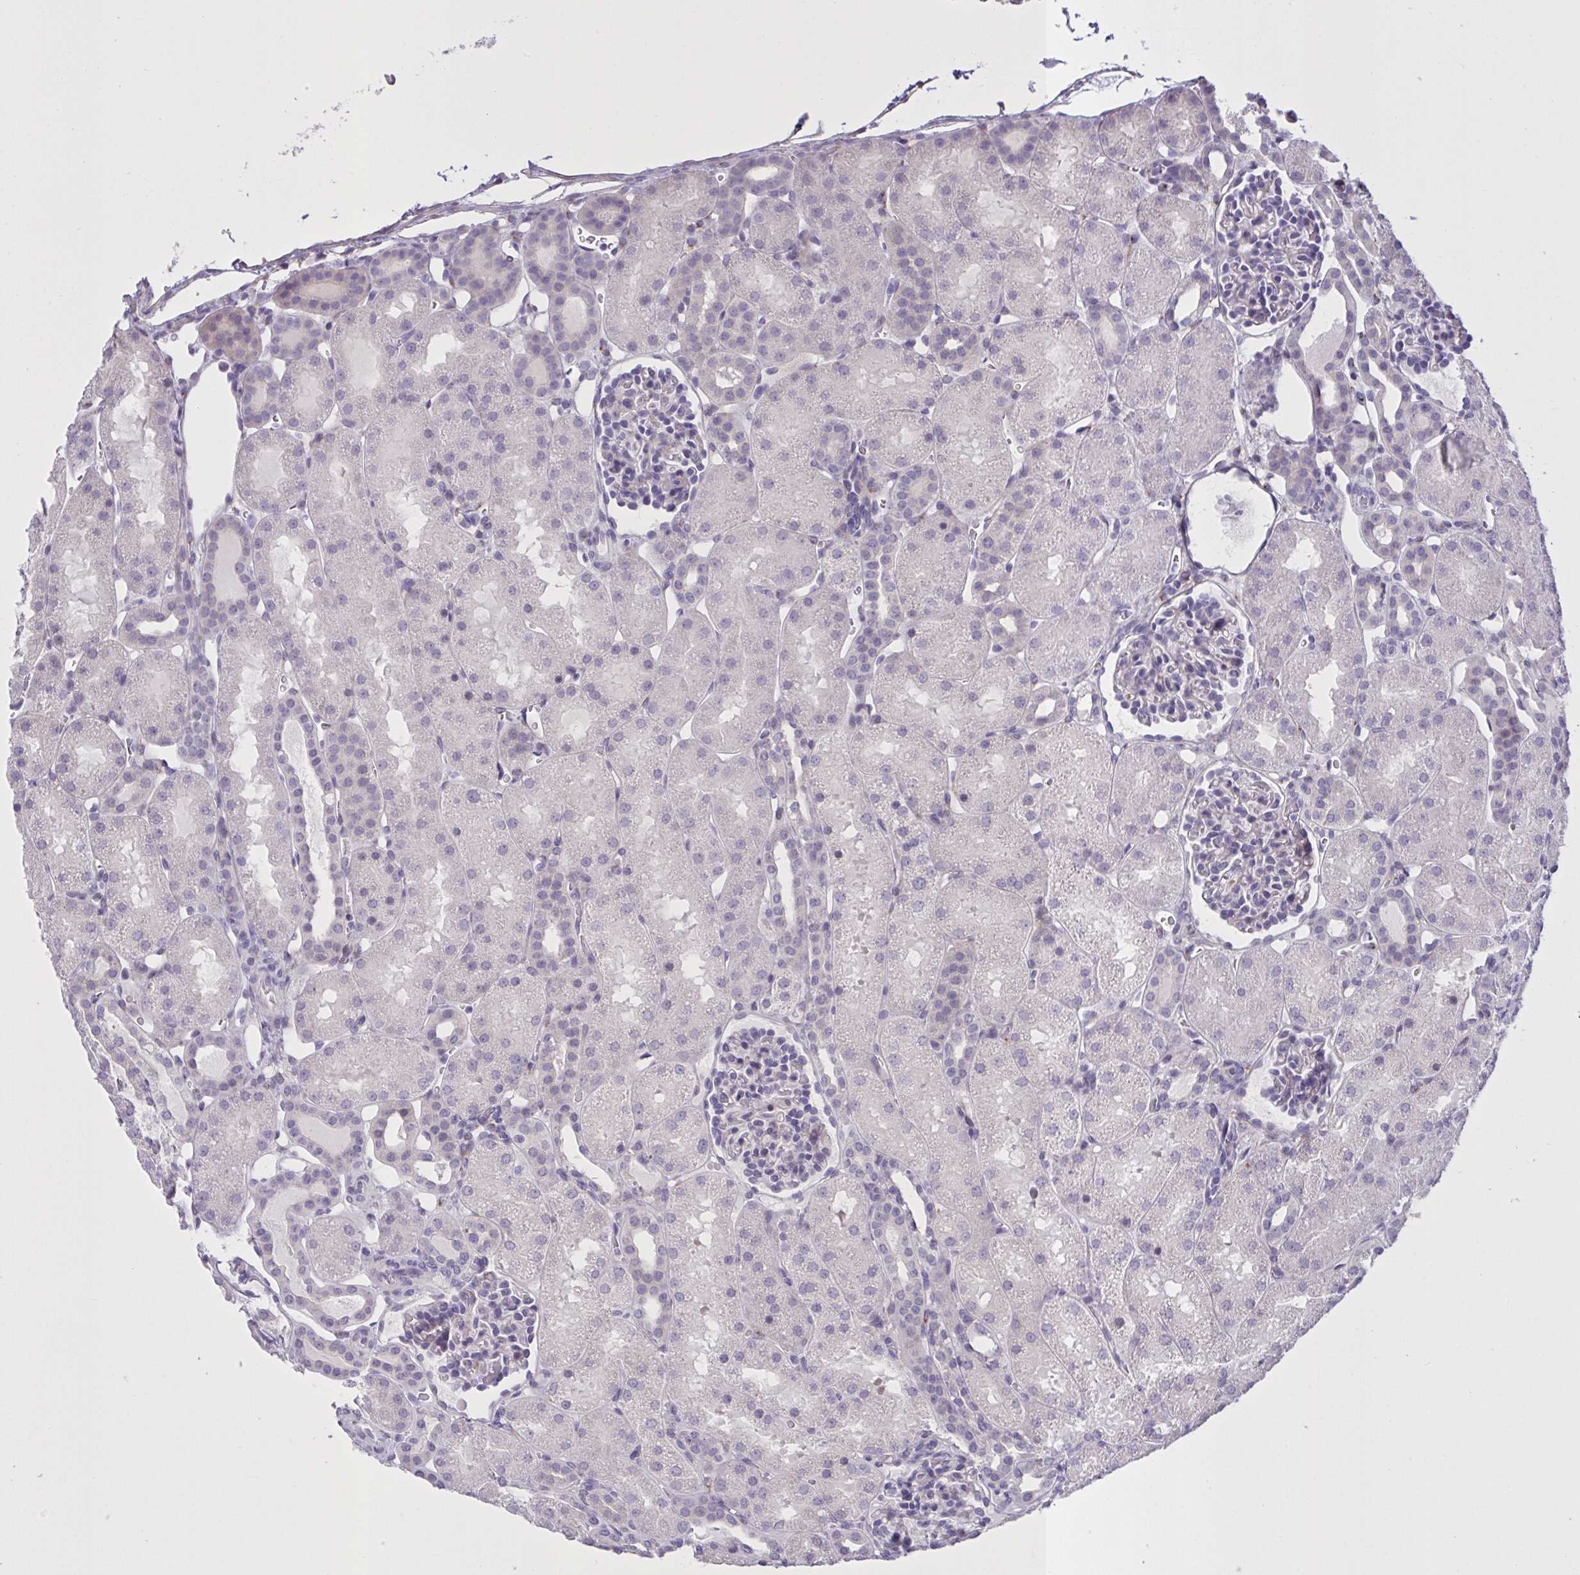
{"staining": {"intensity": "negative", "quantity": "none", "location": "none"}, "tissue": "kidney", "cell_type": "Cells in glomeruli", "image_type": "normal", "snomed": [{"axis": "morphology", "description": "Normal tissue, NOS"}, {"axis": "topography", "description": "Kidney"}], "caption": "High power microscopy micrograph of an immunohistochemistry micrograph of normal kidney, revealing no significant staining in cells in glomeruli. The staining is performed using DAB brown chromogen with nuclei counter-stained in using hematoxylin.", "gene": "MRGPRX2", "patient": {"sex": "male", "age": 2}}